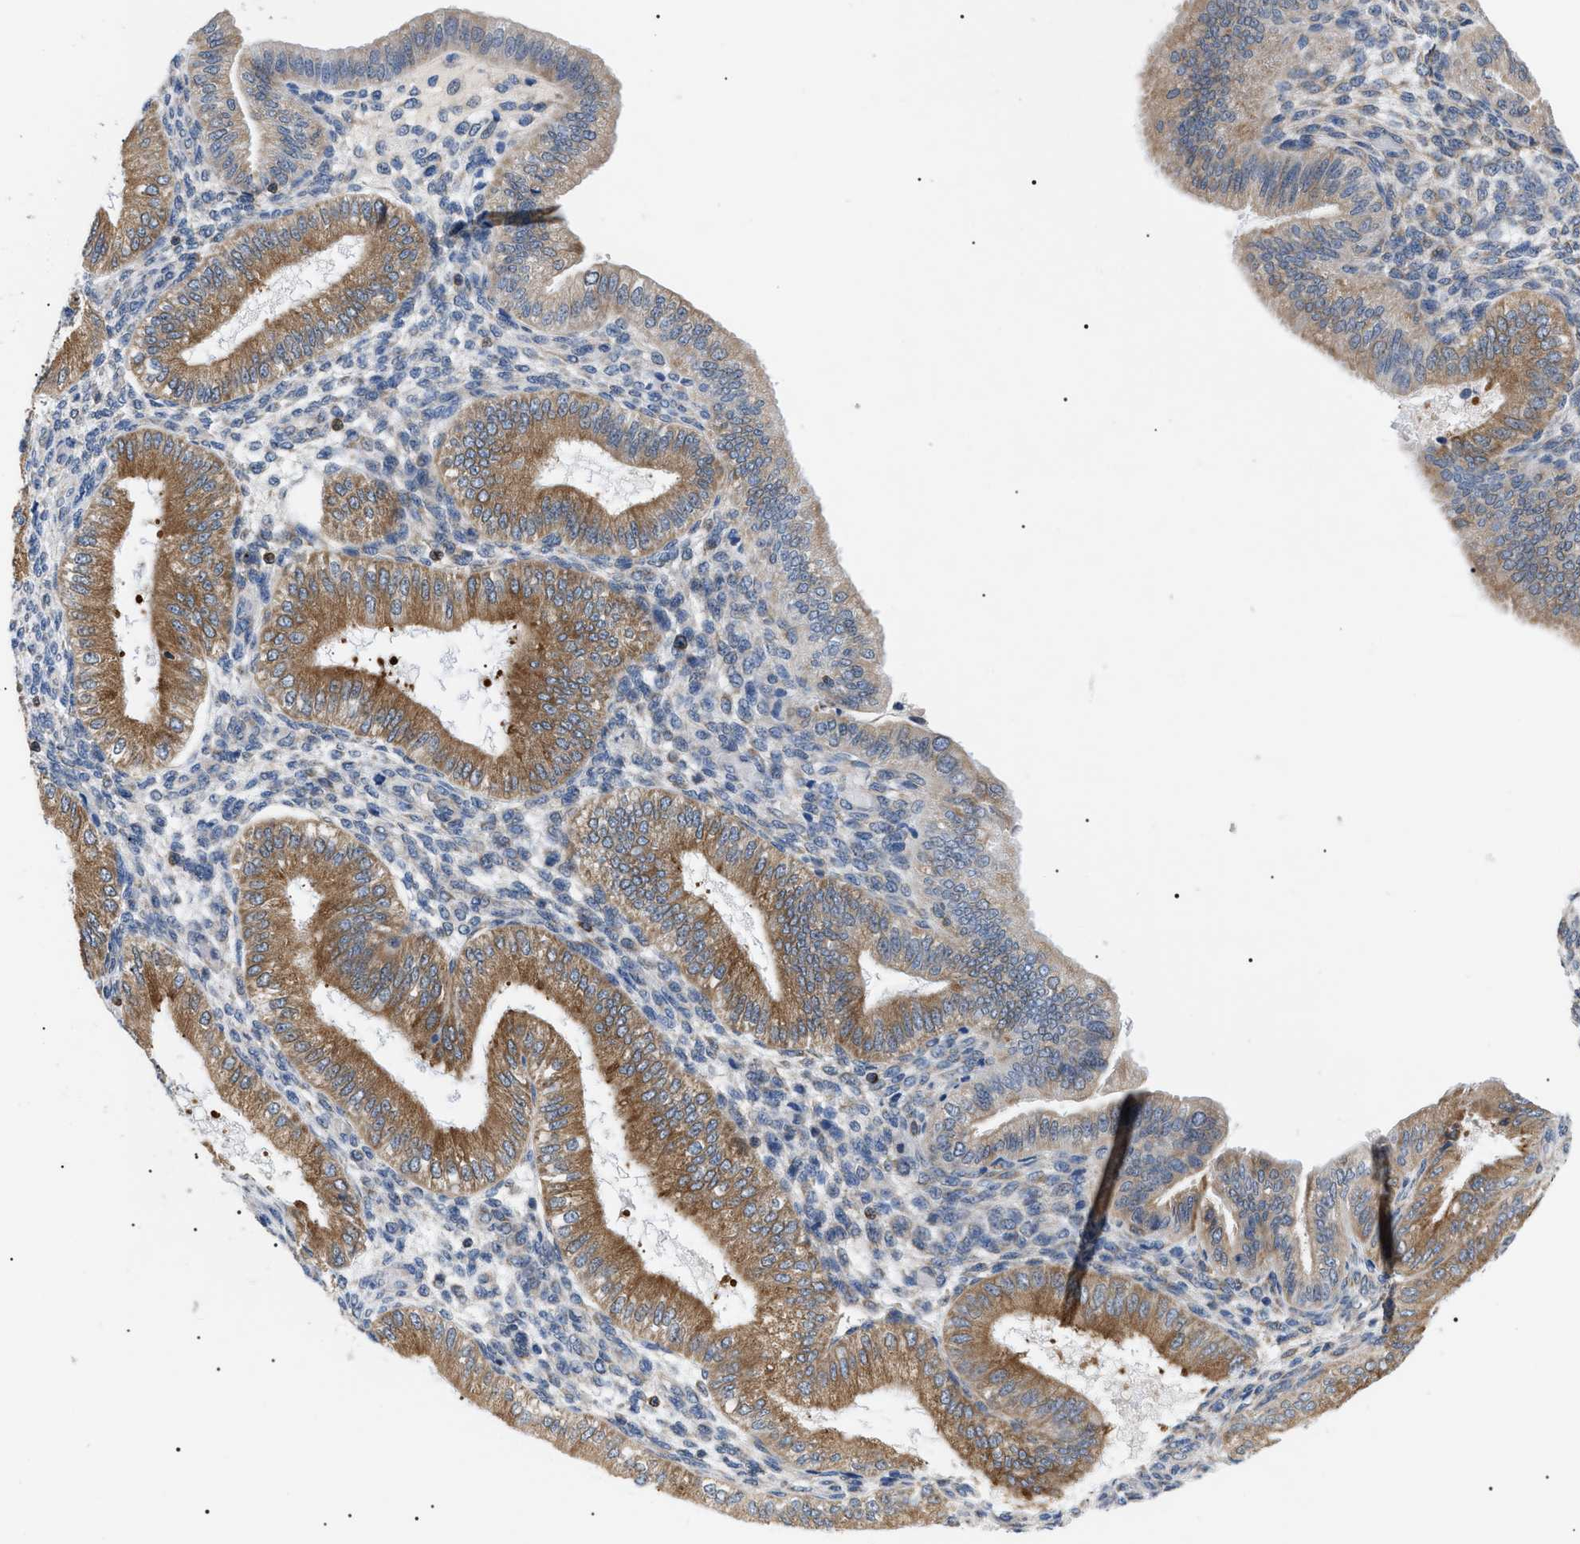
{"staining": {"intensity": "negative", "quantity": "none", "location": "none"}, "tissue": "endometrium", "cell_type": "Cells in endometrial stroma", "image_type": "normal", "snomed": [{"axis": "morphology", "description": "Normal tissue, NOS"}, {"axis": "topography", "description": "Endometrium"}], "caption": "Immunohistochemistry (IHC) micrograph of unremarkable human endometrium stained for a protein (brown), which displays no staining in cells in endometrial stroma.", "gene": "DERL1", "patient": {"sex": "female", "age": 39}}